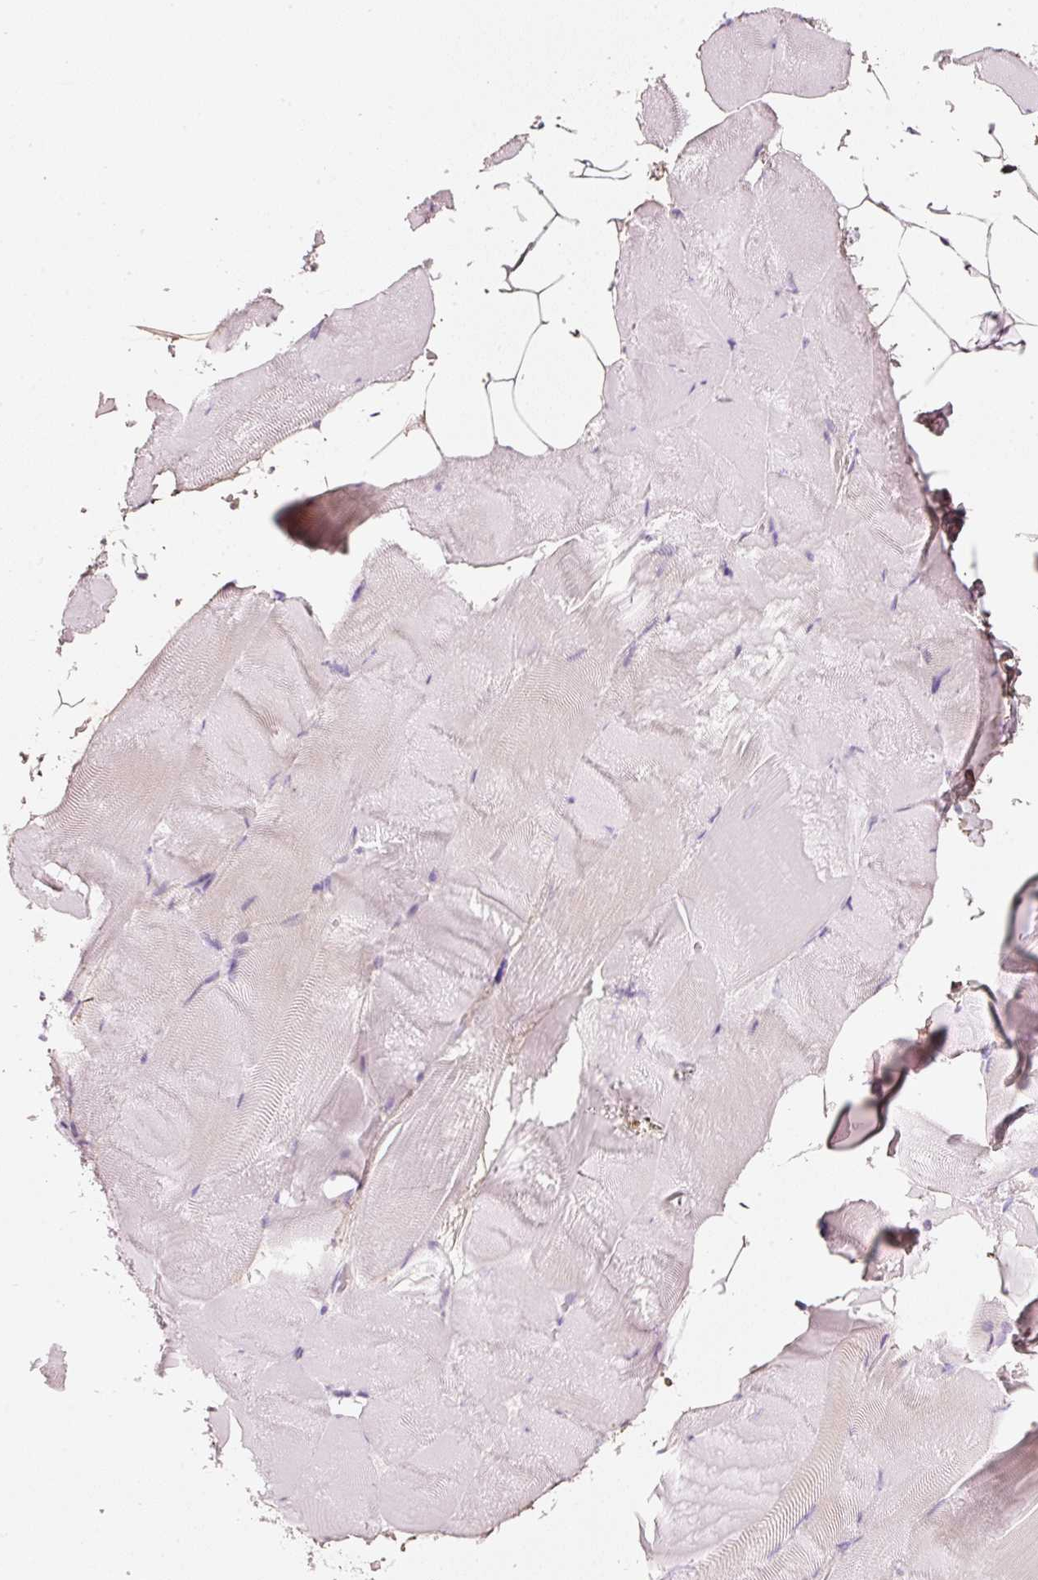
{"staining": {"intensity": "negative", "quantity": "none", "location": "none"}, "tissue": "skeletal muscle", "cell_type": "Myocytes", "image_type": "normal", "snomed": [{"axis": "morphology", "description": "Normal tissue, NOS"}, {"axis": "topography", "description": "Skeletal muscle"}], "caption": "A micrograph of skeletal muscle stained for a protein exhibits no brown staining in myocytes.", "gene": "PDXDC1", "patient": {"sex": "female", "age": 64}}